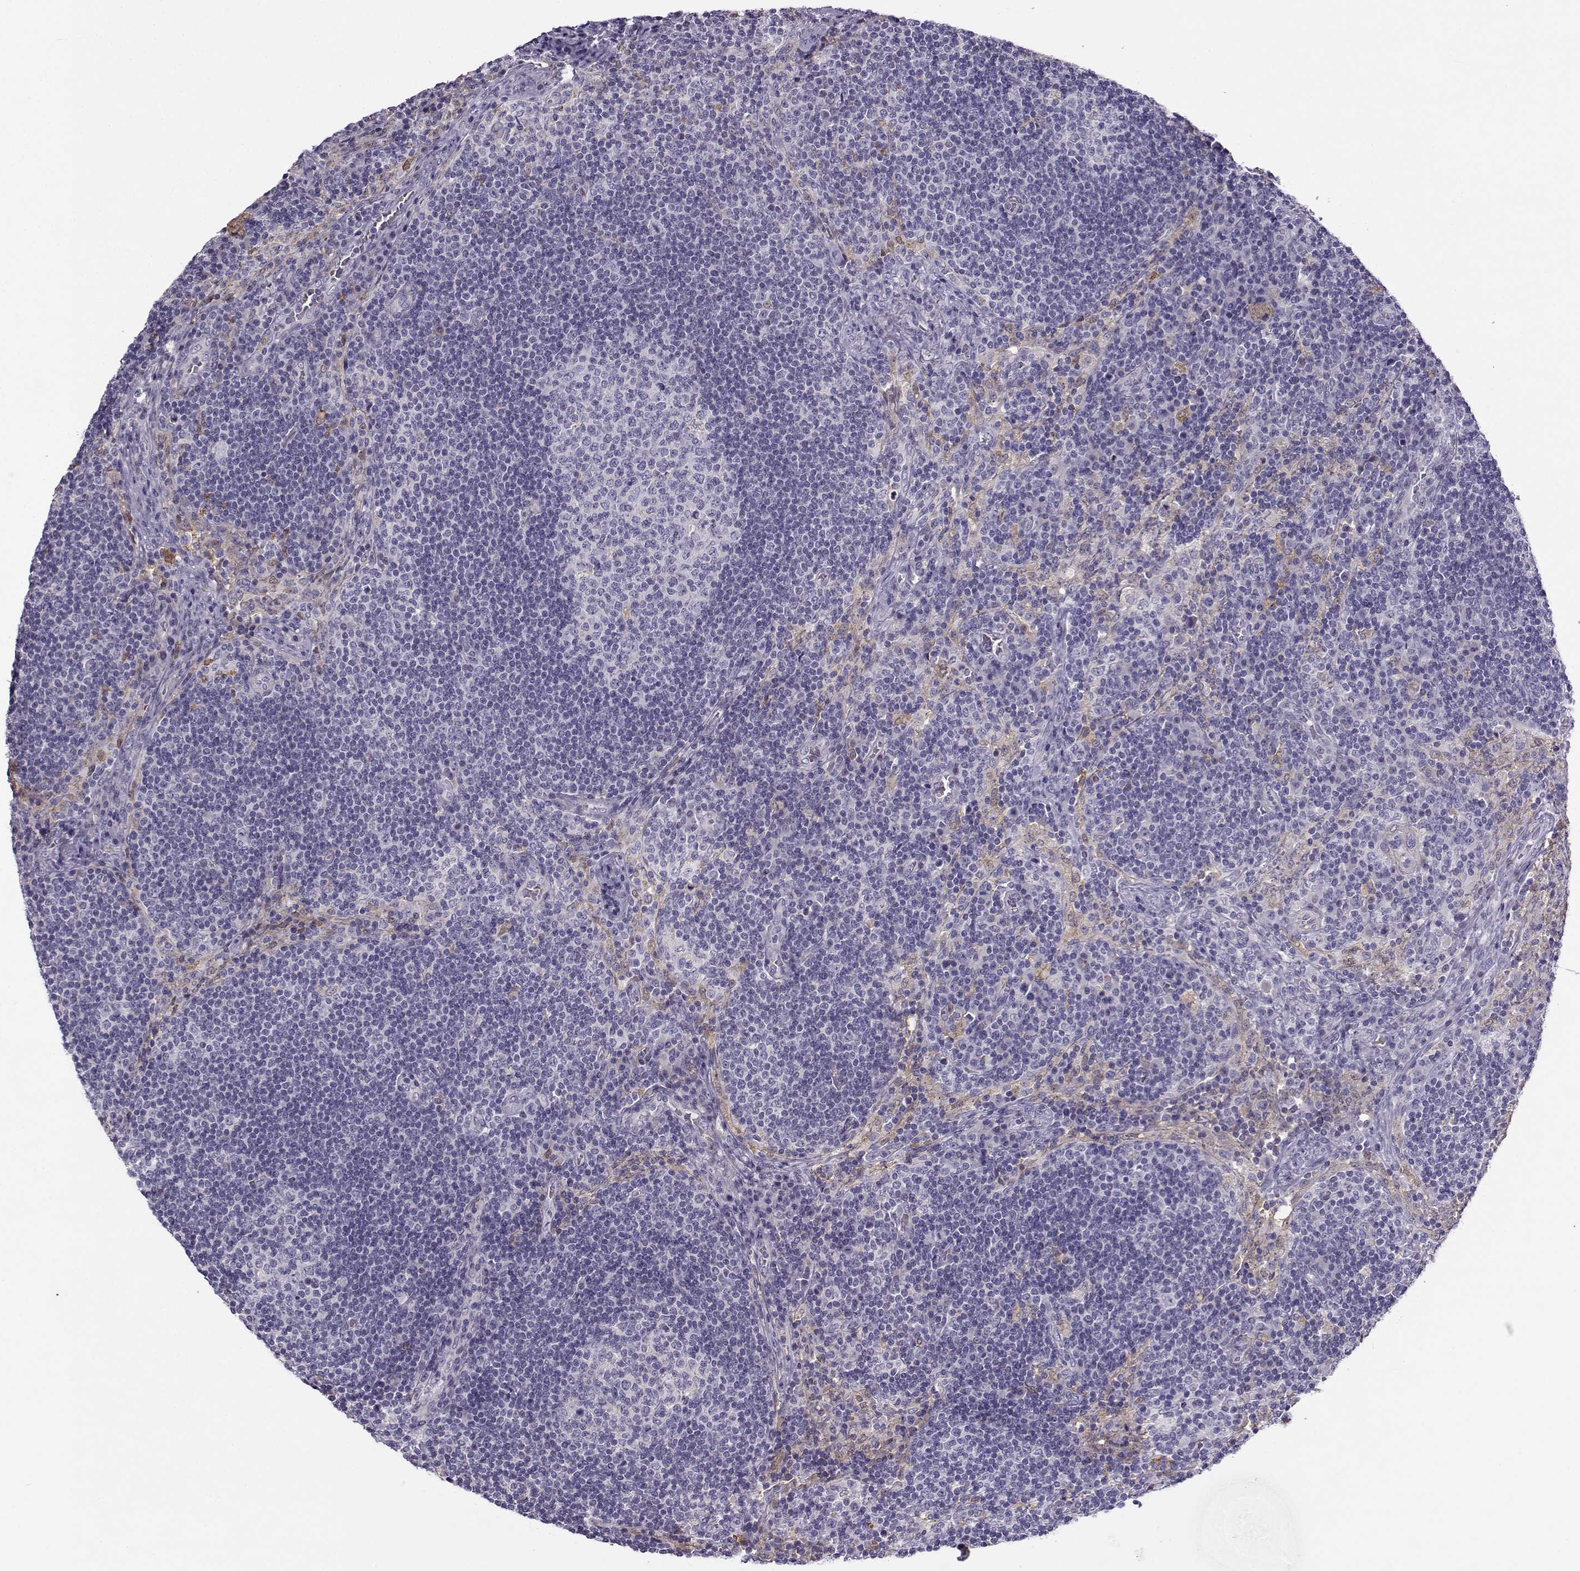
{"staining": {"intensity": "negative", "quantity": "none", "location": "none"}, "tissue": "lymph node", "cell_type": "Germinal center cells", "image_type": "normal", "snomed": [{"axis": "morphology", "description": "Normal tissue, NOS"}, {"axis": "topography", "description": "Lymph node"}], "caption": "Histopathology image shows no protein staining in germinal center cells of unremarkable lymph node.", "gene": "UCP3", "patient": {"sex": "male", "age": 63}}